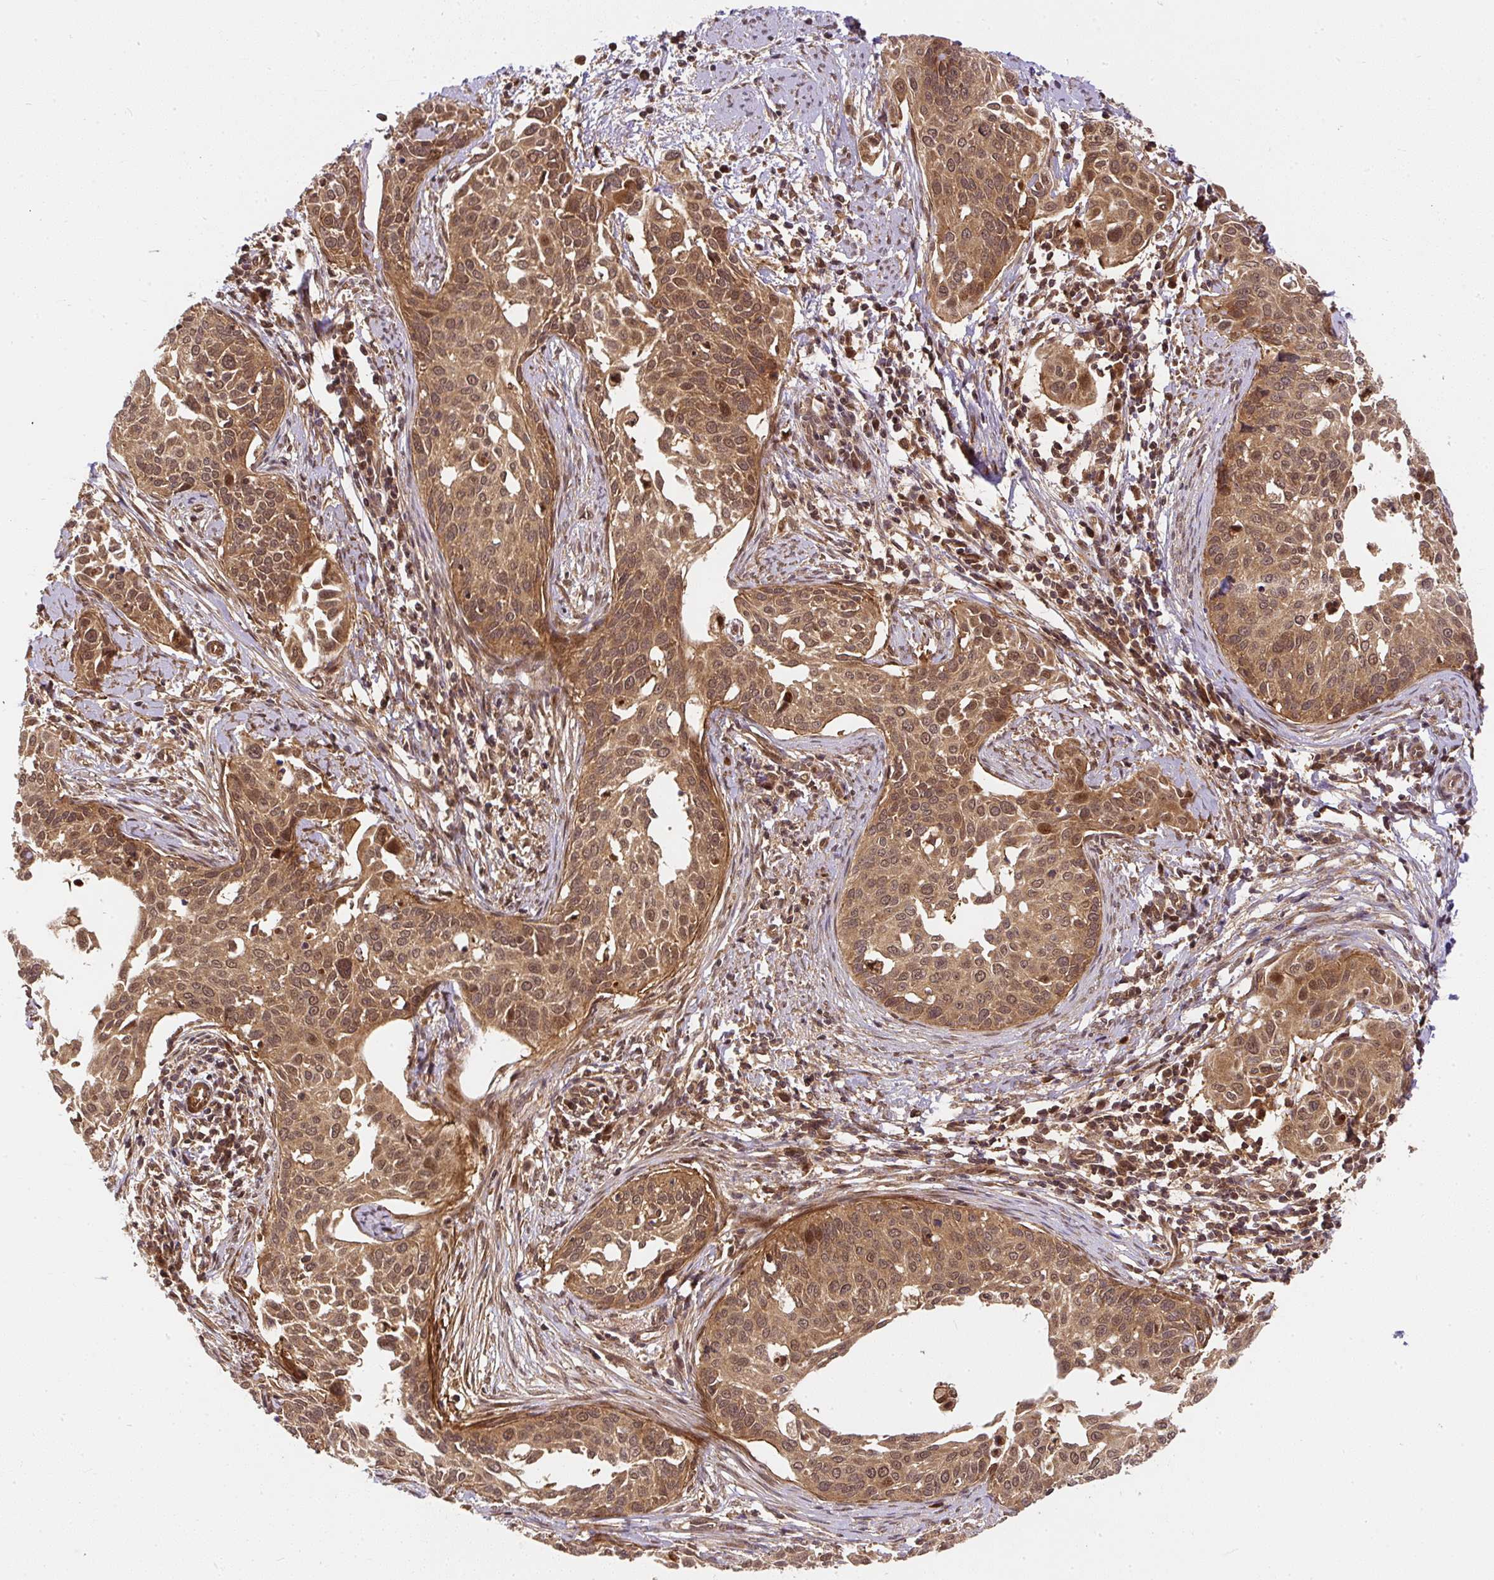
{"staining": {"intensity": "moderate", "quantity": ">75%", "location": "cytoplasmic/membranous,nuclear"}, "tissue": "cervical cancer", "cell_type": "Tumor cells", "image_type": "cancer", "snomed": [{"axis": "morphology", "description": "Squamous cell carcinoma, NOS"}, {"axis": "topography", "description": "Cervix"}], "caption": "Squamous cell carcinoma (cervical) tissue displays moderate cytoplasmic/membranous and nuclear positivity in approximately >75% of tumor cells", "gene": "PSMD1", "patient": {"sex": "female", "age": 44}}